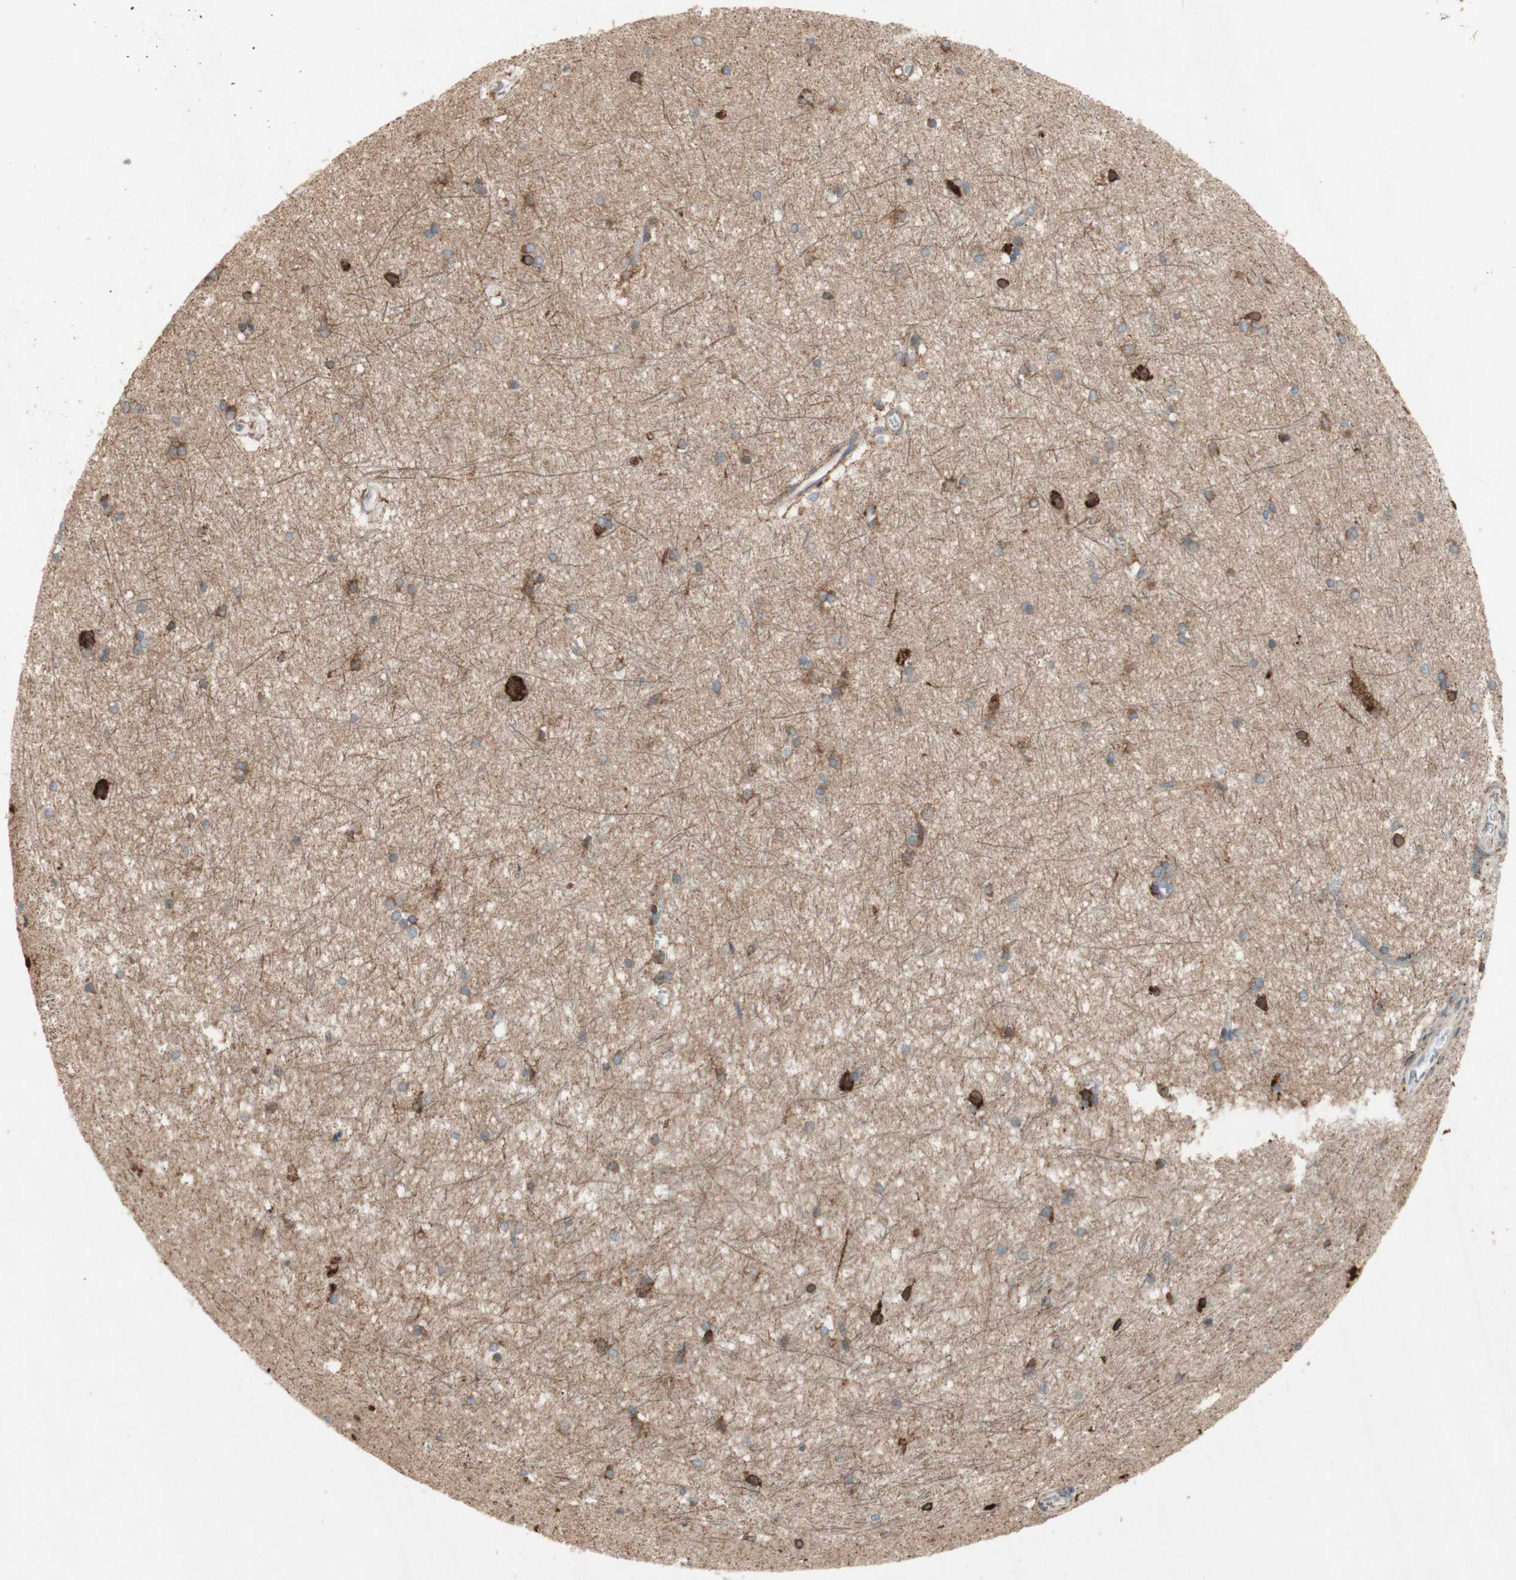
{"staining": {"intensity": "negative", "quantity": "none", "location": "none"}, "tissue": "hippocampus", "cell_type": "Glial cells", "image_type": "normal", "snomed": [{"axis": "morphology", "description": "Normal tissue, NOS"}, {"axis": "topography", "description": "Hippocampus"}], "caption": "This is a photomicrograph of IHC staining of unremarkable hippocampus, which shows no staining in glial cells.", "gene": "SOCS2", "patient": {"sex": "female", "age": 19}}